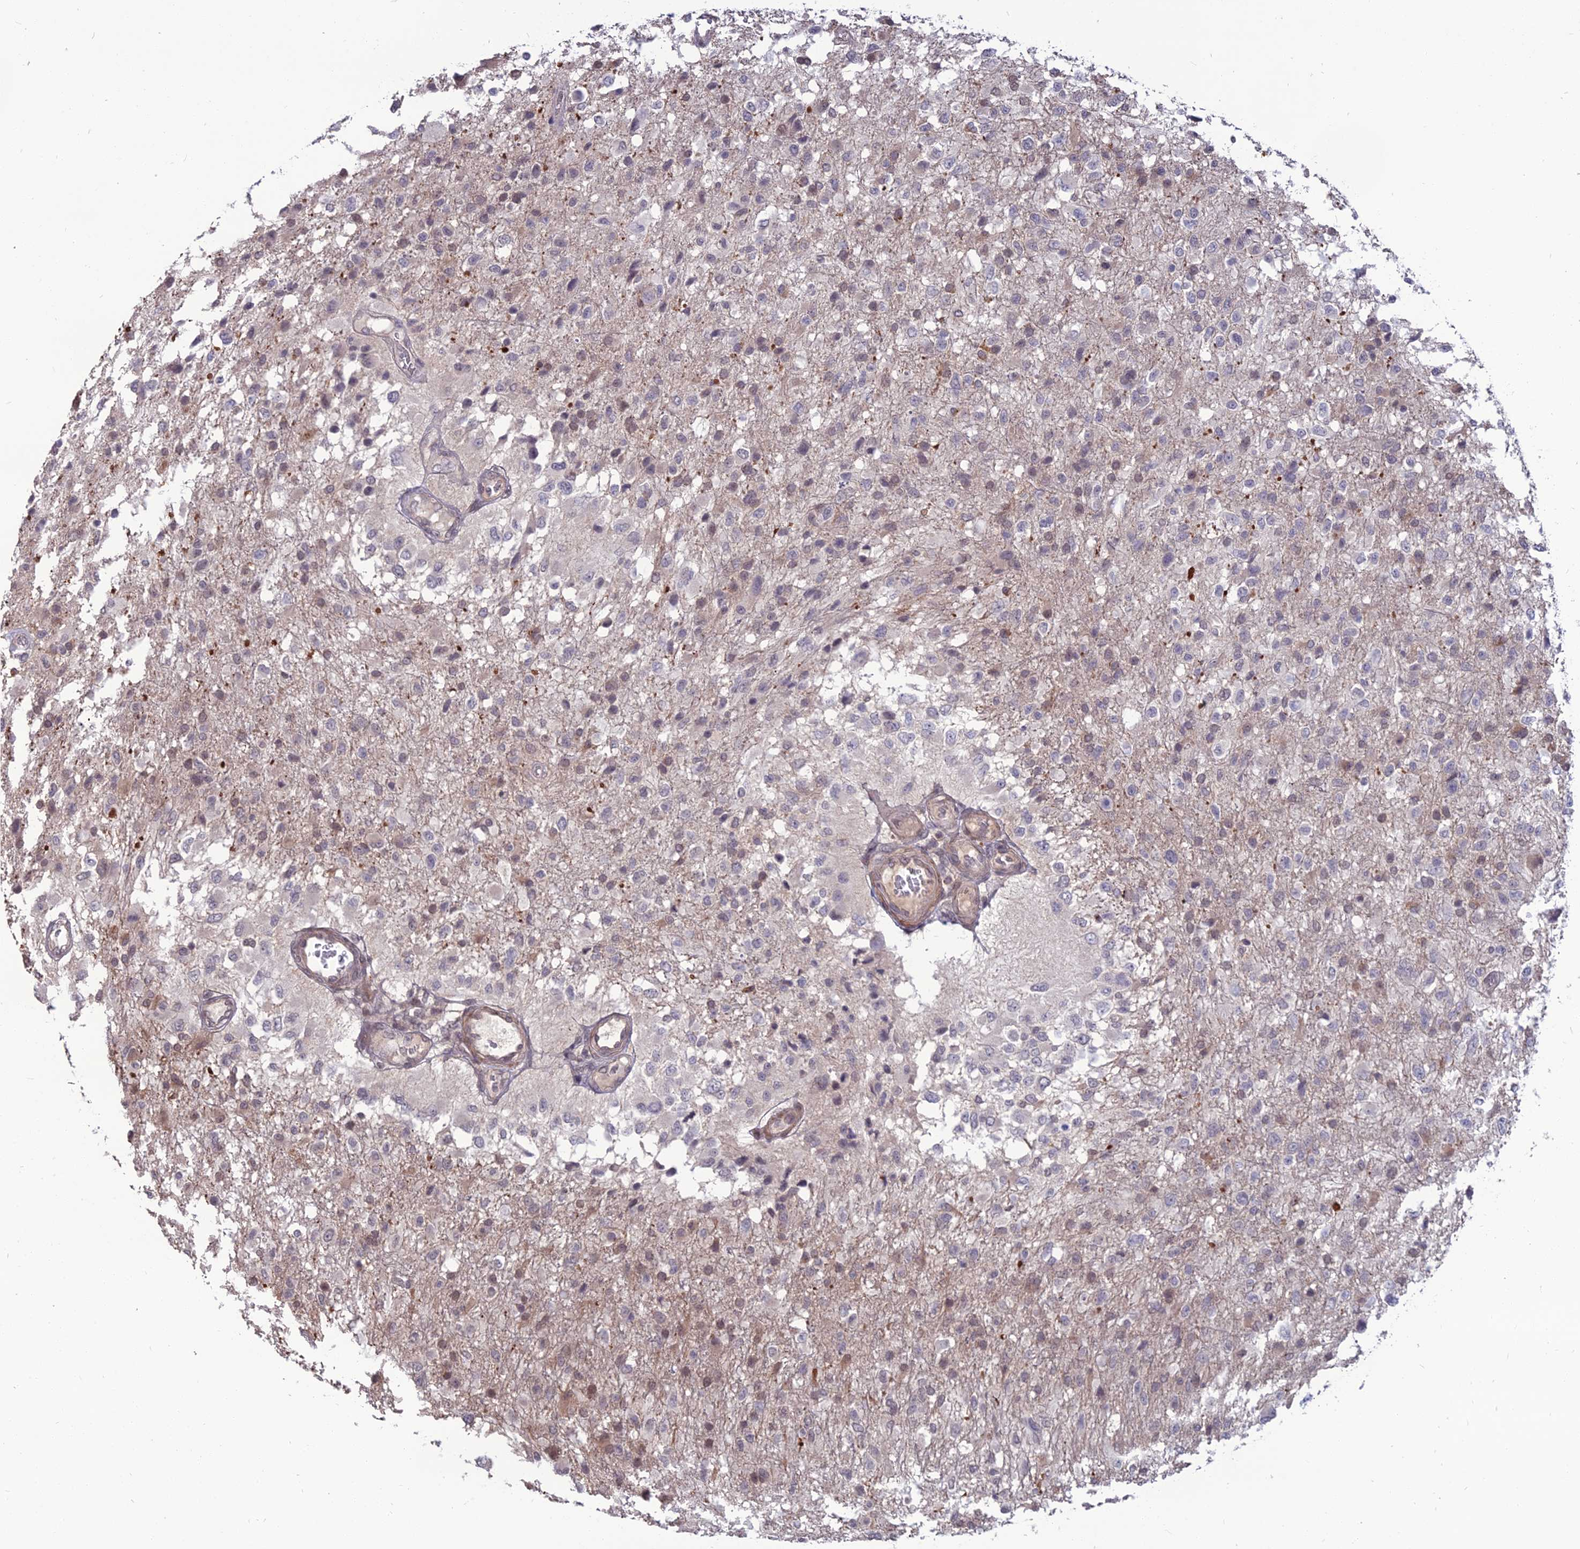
{"staining": {"intensity": "weak", "quantity": "<25%", "location": "nuclear"}, "tissue": "glioma", "cell_type": "Tumor cells", "image_type": "cancer", "snomed": [{"axis": "morphology", "description": "Glioma, malignant, High grade"}, {"axis": "topography", "description": "Brain"}], "caption": "Immunohistochemistry (IHC) histopathology image of neoplastic tissue: glioma stained with DAB (3,3'-diaminobenzidine) demonstrates no significant protein expression in tumor cells.", "gene": "OPA3", "patient": {"sex": "female", "age": 74}}